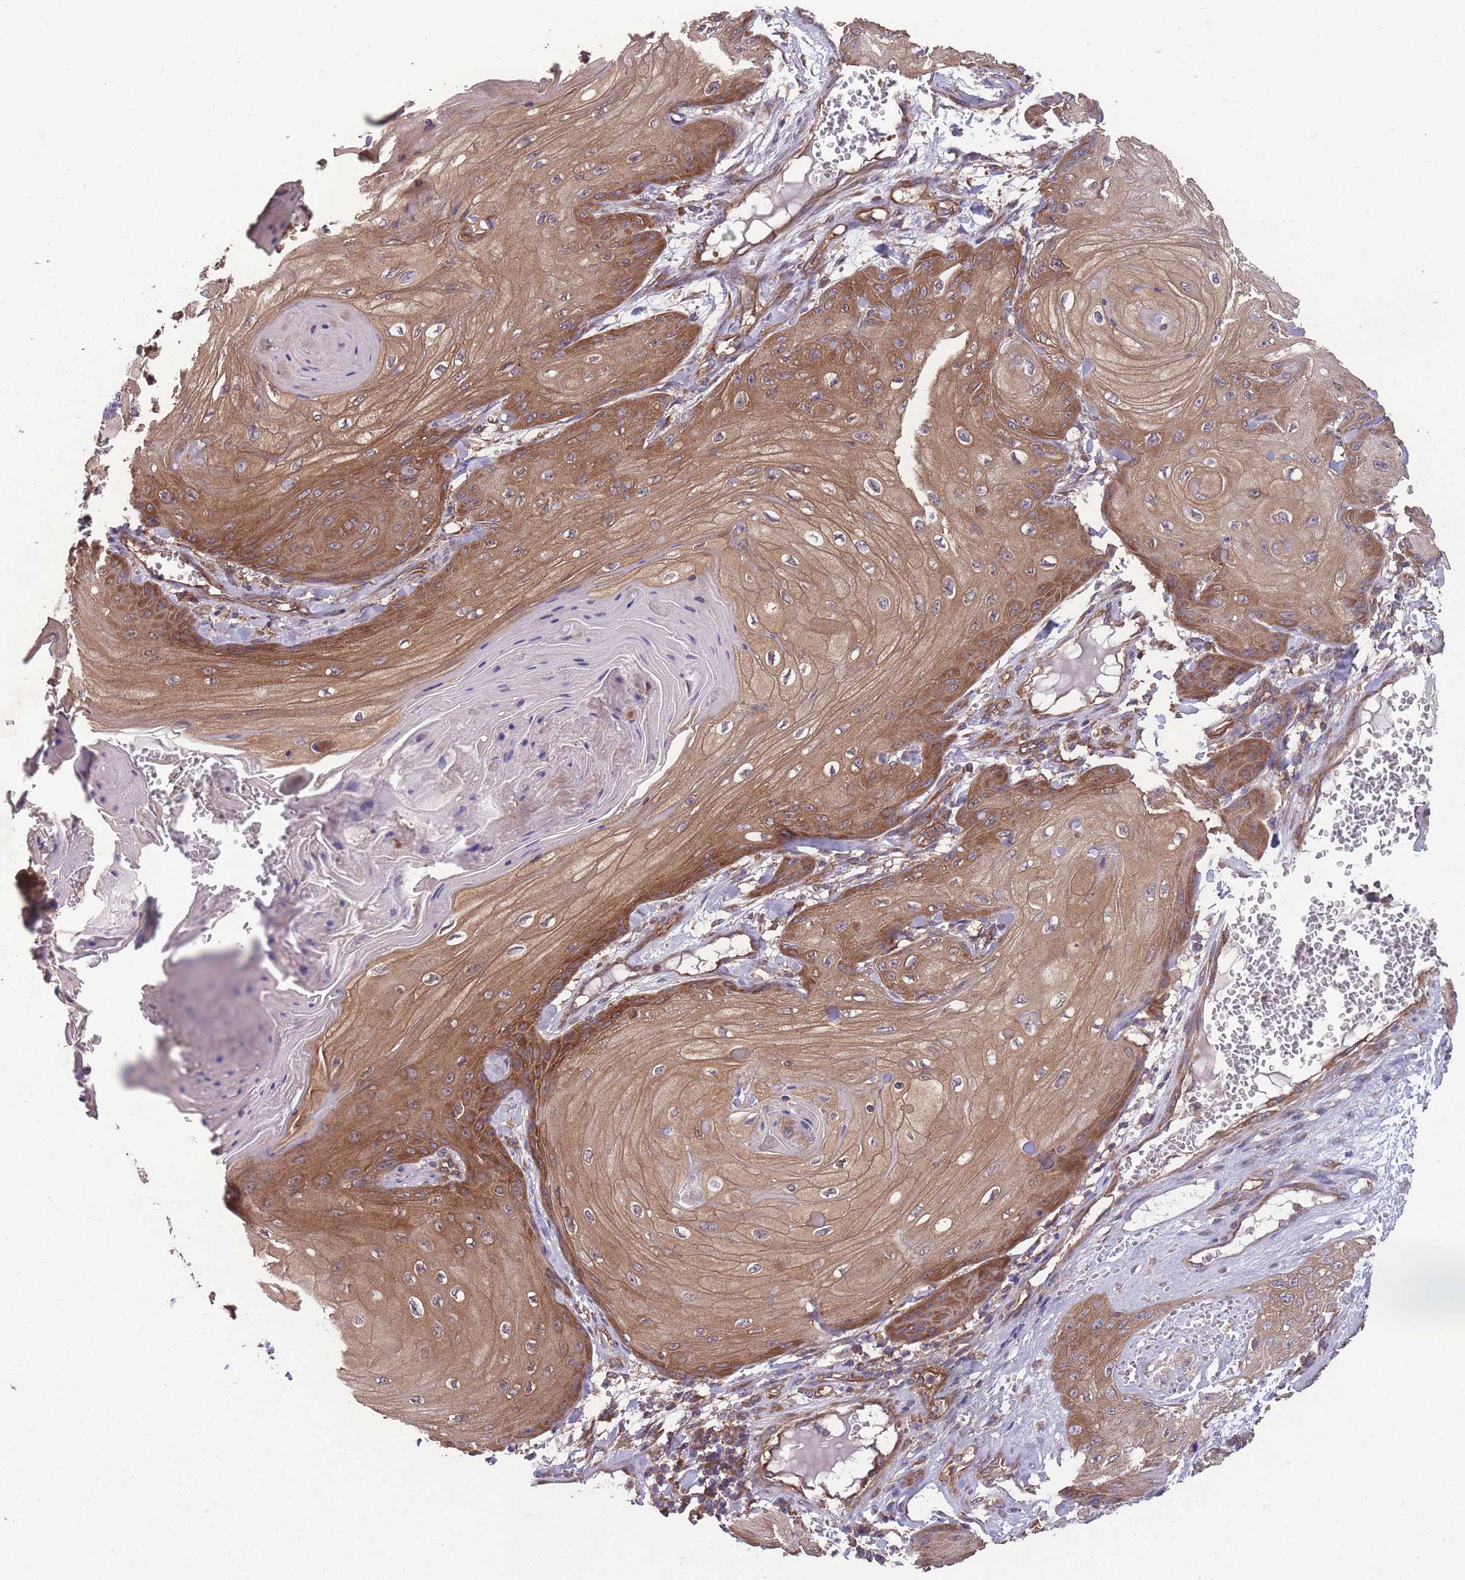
{"staining": {"intensity": "moderate", "quantity": ">75%", "location": "cytoplasmic/membranous"}, "tissue": "skin cancer", "cell_type": "Tumor cells", "image_type": "cancer", "snomed": [{"axis": "morphology", "description": "Squamous cell carcinoma, NOS"}, {"axis": "topography", "description": "Skin"}], "caption": "Human skin cancer (squamous cell carcinoma) stained with a brown dye reveals moderate cytoplasmic/membranous positive expression in approximately >75% of tumor cells.", "gene": "ZPR1", "patient": {"sex": "male", "age": 74}}